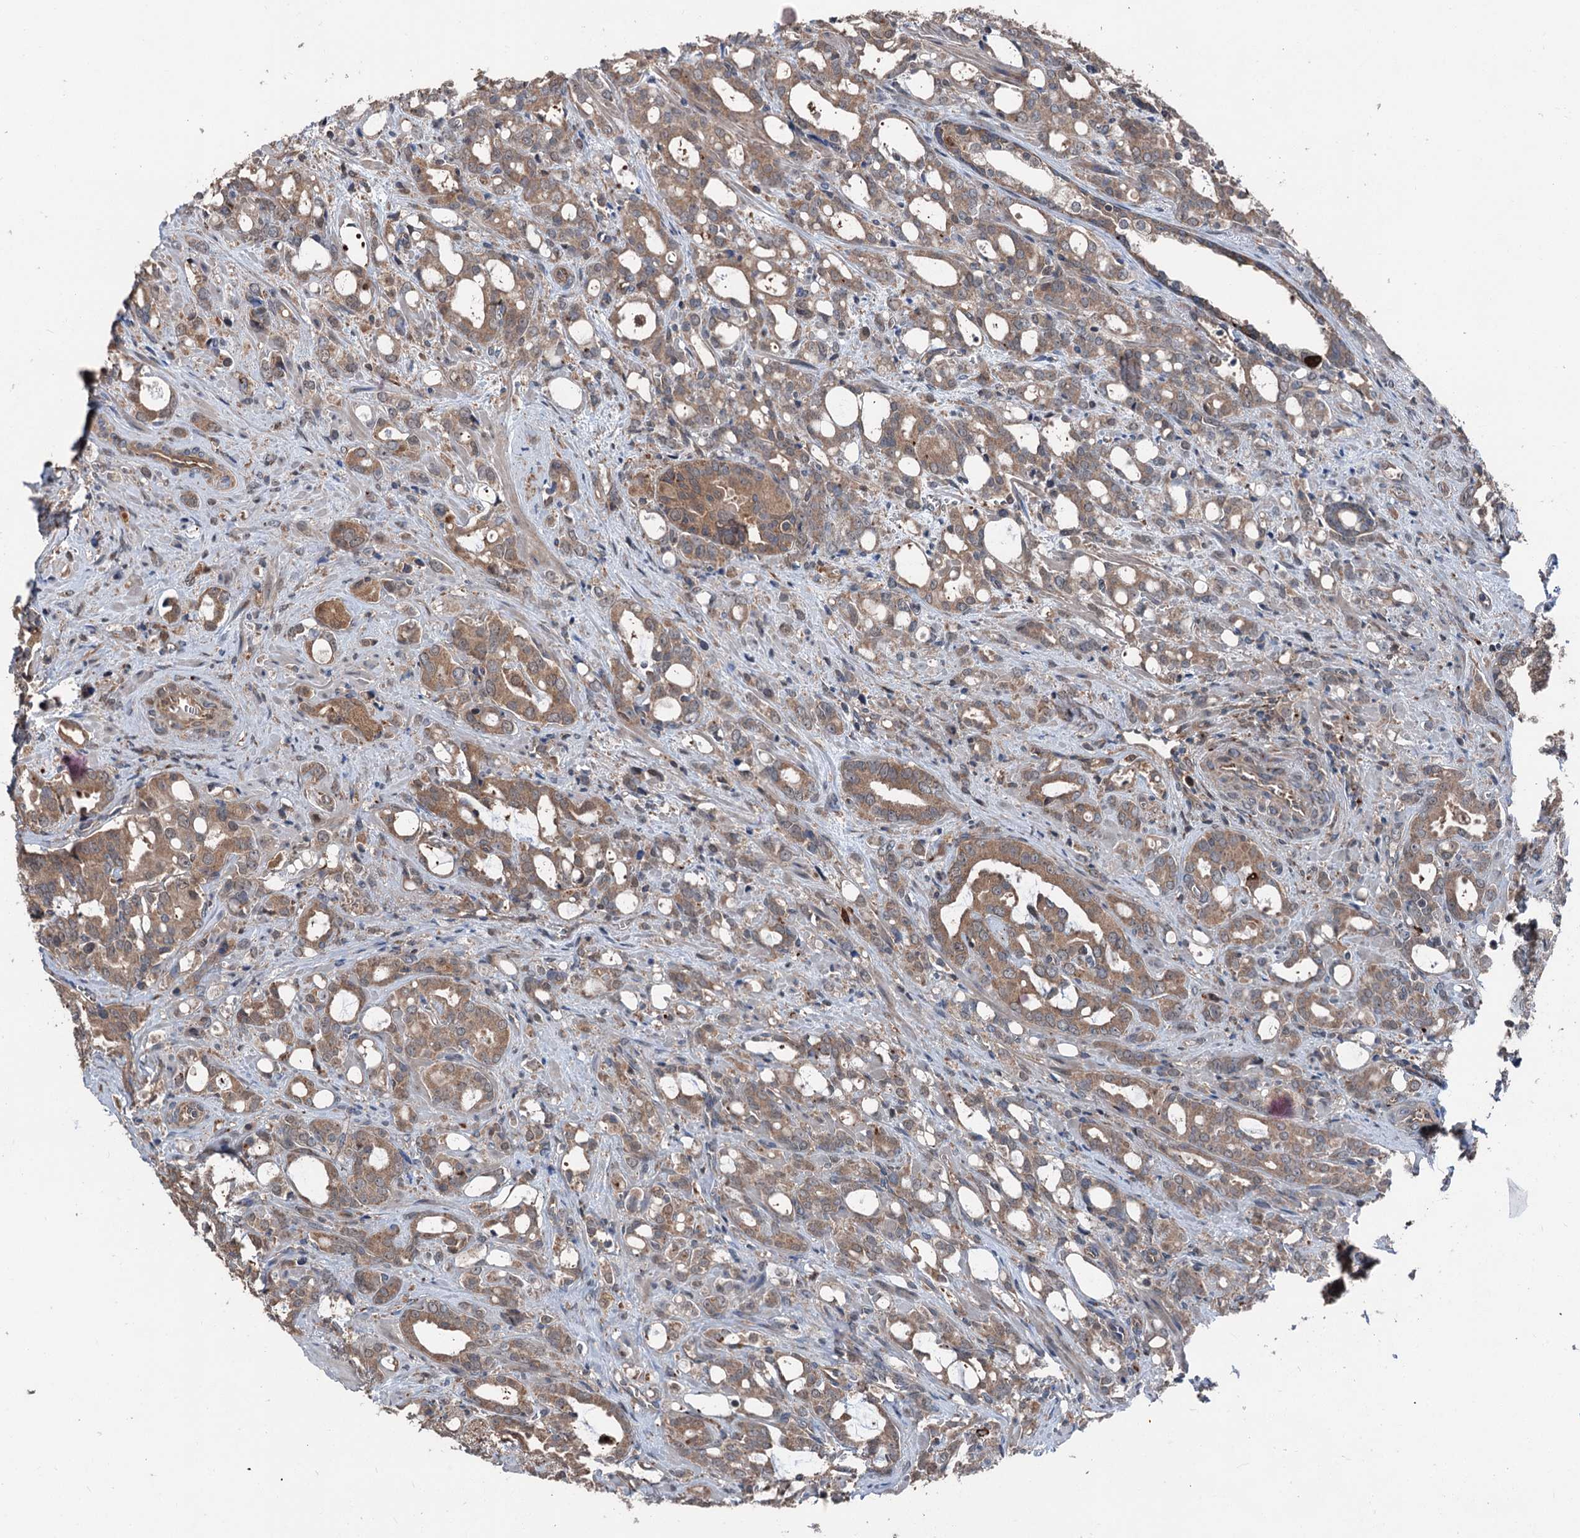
{"staining": {"intensity": "moderate", "quantity": ">75%", "location": "cytoplasmic/membranous"}, "tissue": "prostate cancer", "cell_type": "Tumor cells", "image_type": "cancer", "snomed": [{"axis": "morphology", "description": "Adenocarcinoma, High grade"}, {"axis": "topography", "description": "Prostate"}], "caption": "Protein expression analysis of human prostate high-grade adenocarcinoma reveals moderate cytoplasmic/membranous positivity in about >75% of tumor cells. The protein is shown in brown color, while the nuclei are stained blue.", "gene": "PSMD13", "patient": {"sex": "male", "age": 72}}